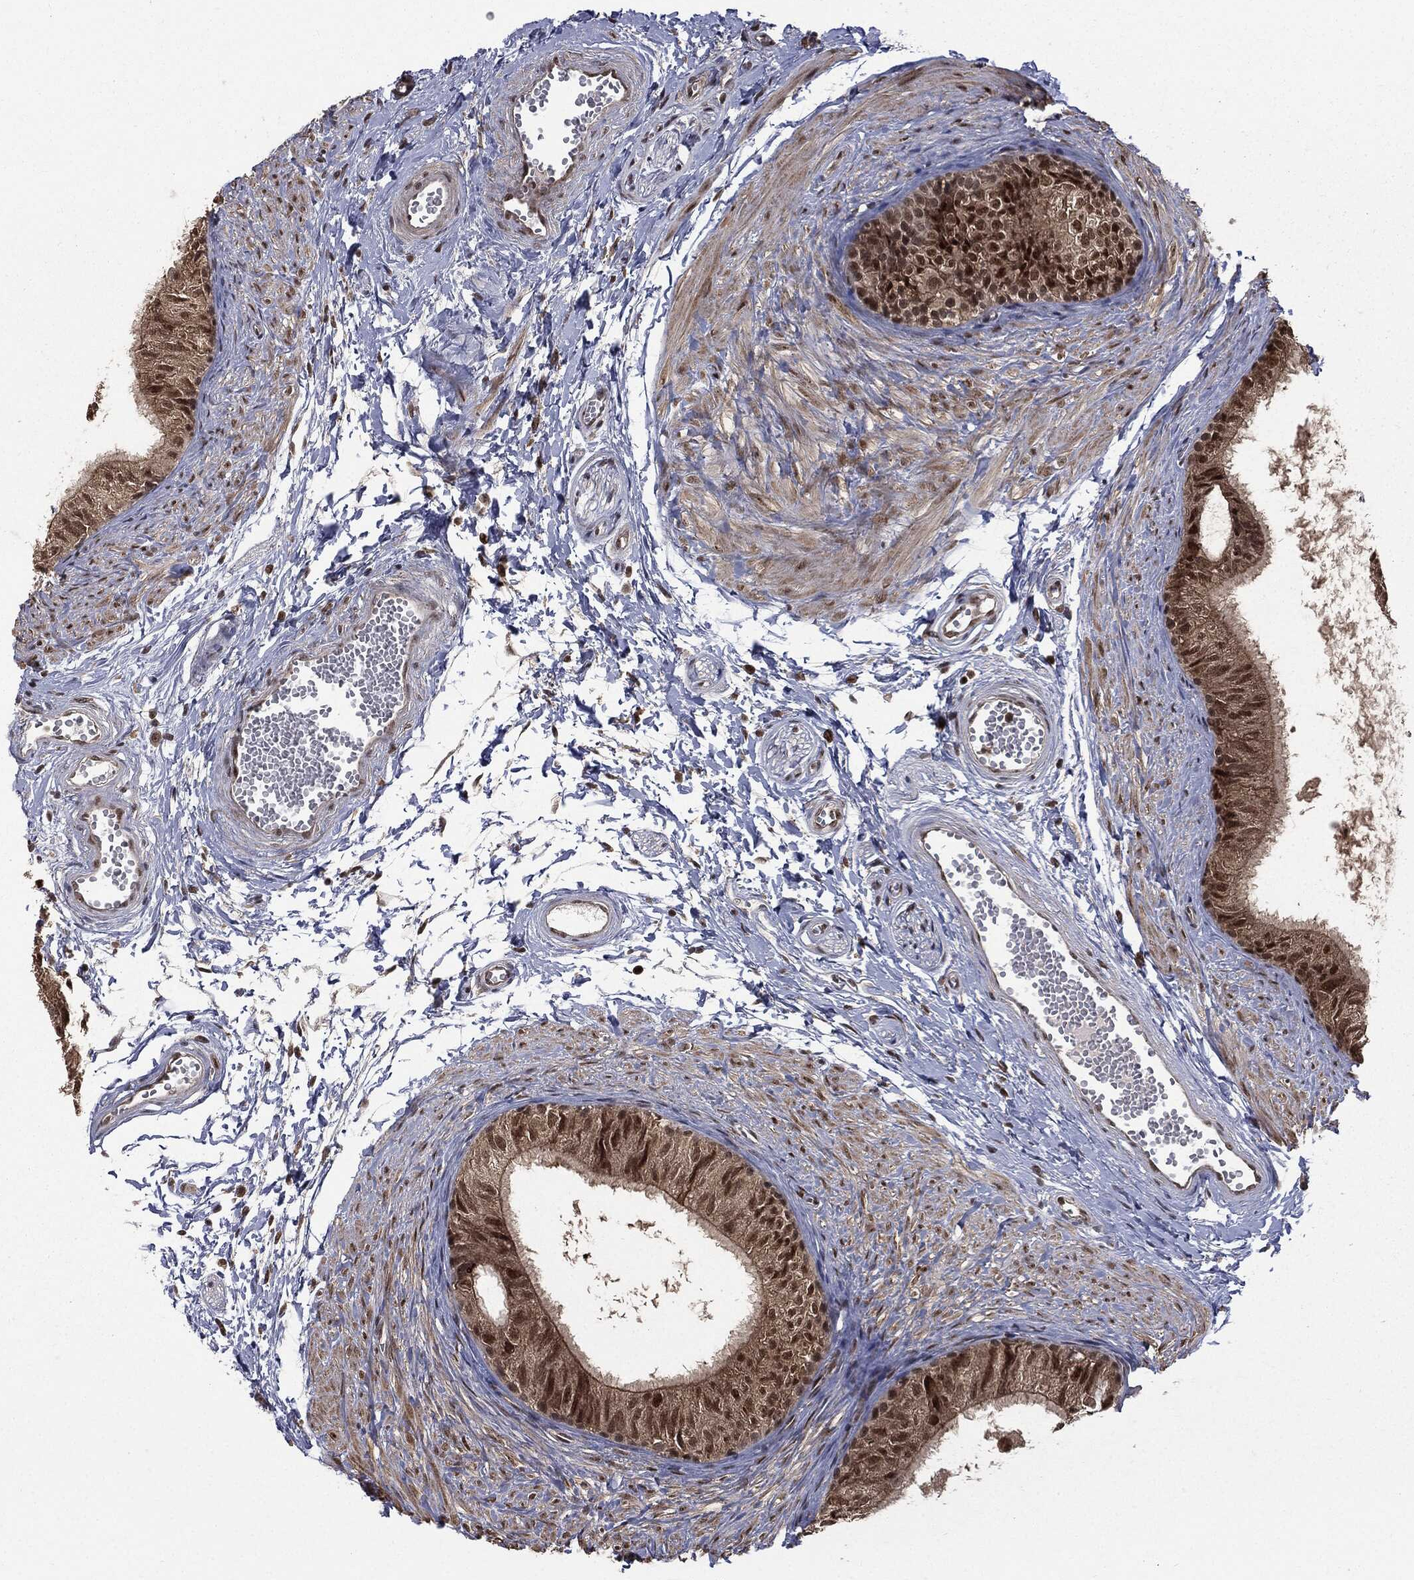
{"staining": {"intensity": "strong", "quantity": ">75%", "location": "nuclear"}, "tissue": "epididymis", "cell_type": "Glandular cells", "image_type": "normal", "snomed": [{"axis": "morphology", "description": "Normal tissue, NOS"}, {"axis": "topography", "description": "Epididymis"}], "caption": "Immunohistochemical staining of normal human epididymis reveals strong nuclear protein staining in about >75% of glandular cells.", "gene": "JMJD6", "patient": {"sex": "male", "age": 22}}